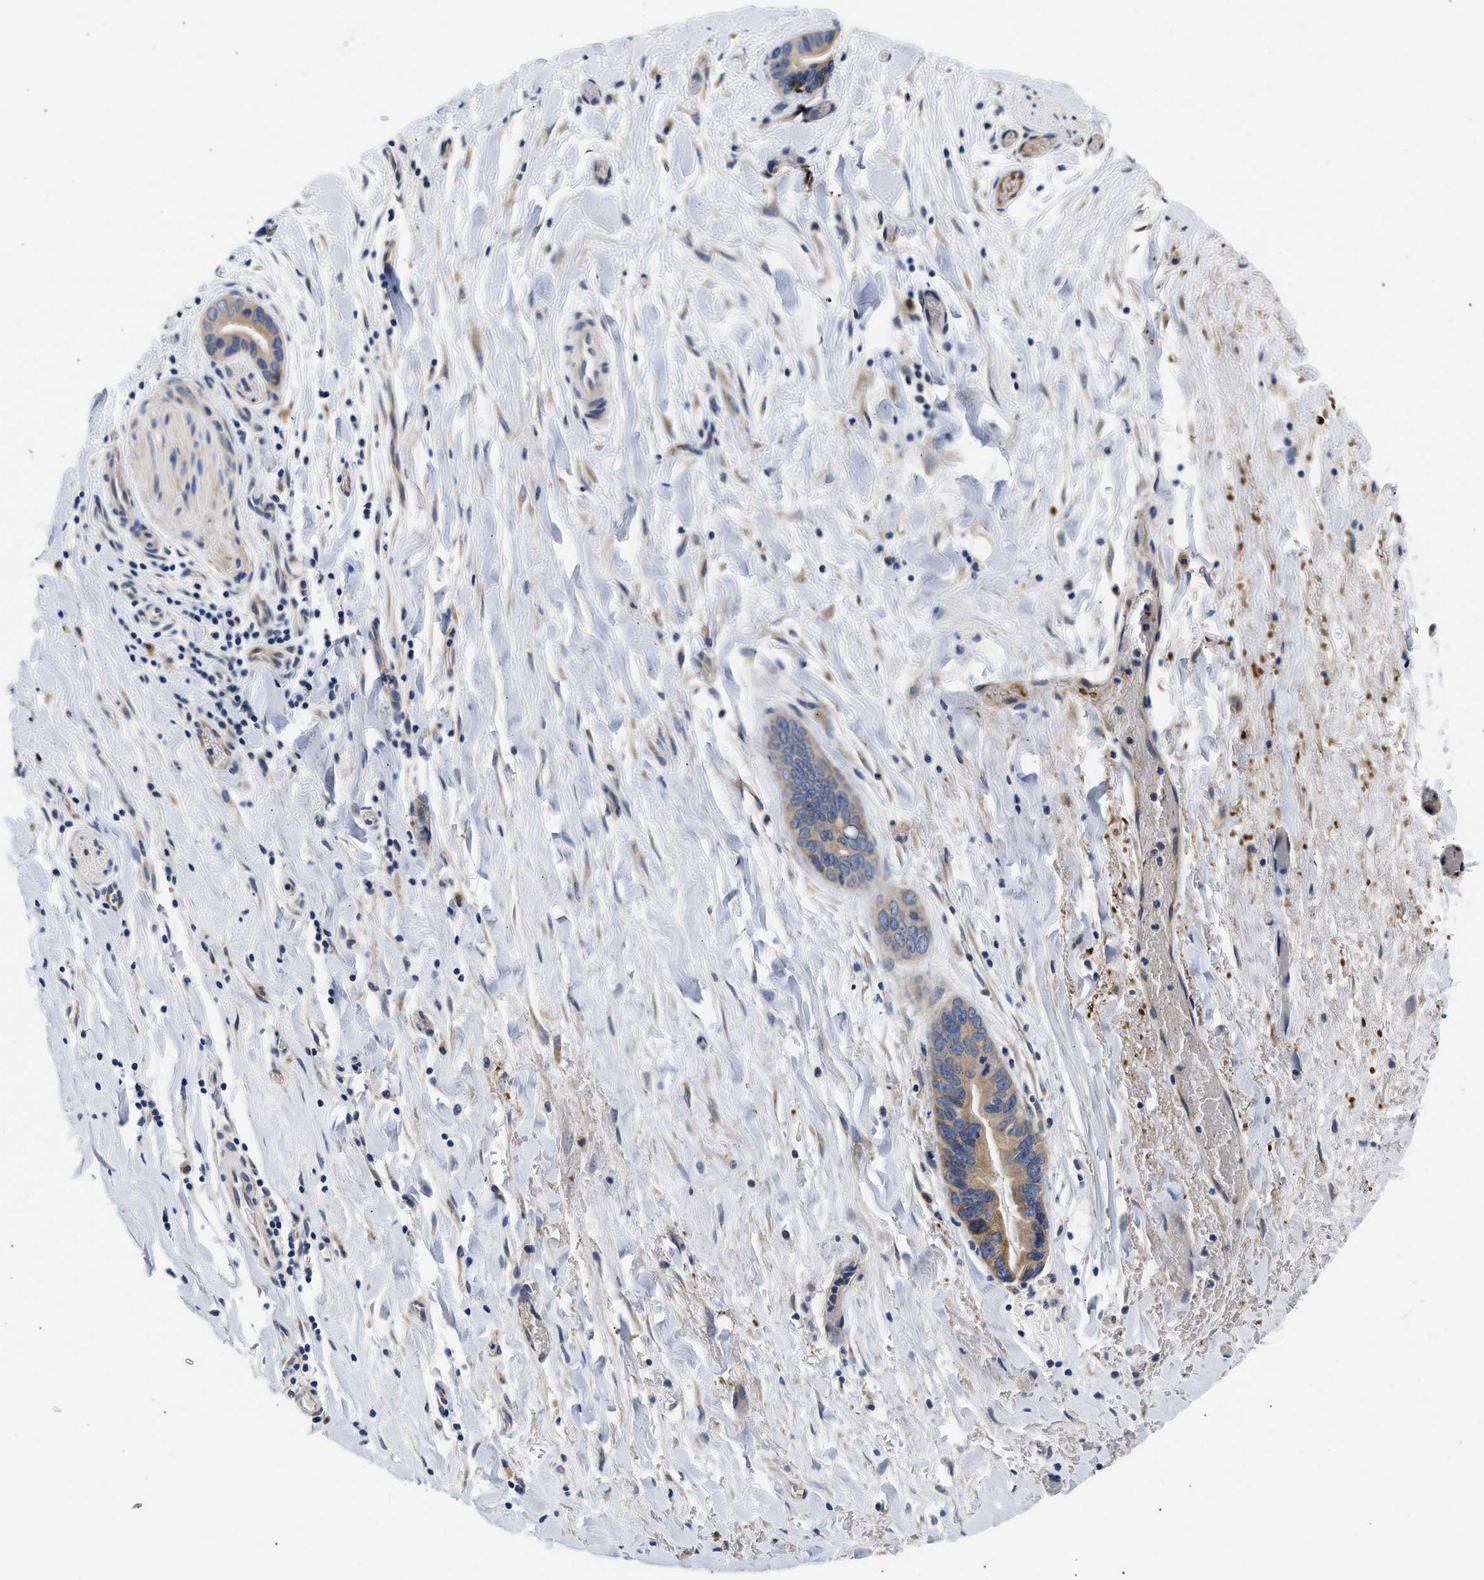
{"staining": {"intensity": "moderate", "quantity": ">75%", "location": "cytoplasmic/membranous"}, "tissue": "liver cancer", "cell_type": "Tumor cells", "image_type": "cancer", "snomed": [{"axis": "morphology", "description": "Cholangiocarcinoma"}, {"axis": "topography", "description": "Liver"}], "caption": "Immunohistochemistry (IHC) of human liver cancer reveals medium levels of moderate cytoplasmic/membranous staining in approximately >75% of tumor cells. (DAB IHC with brightfield microscopy, high magnification).", "gene": "RINT1", "patient": {"sex": "female", "age": 55}}